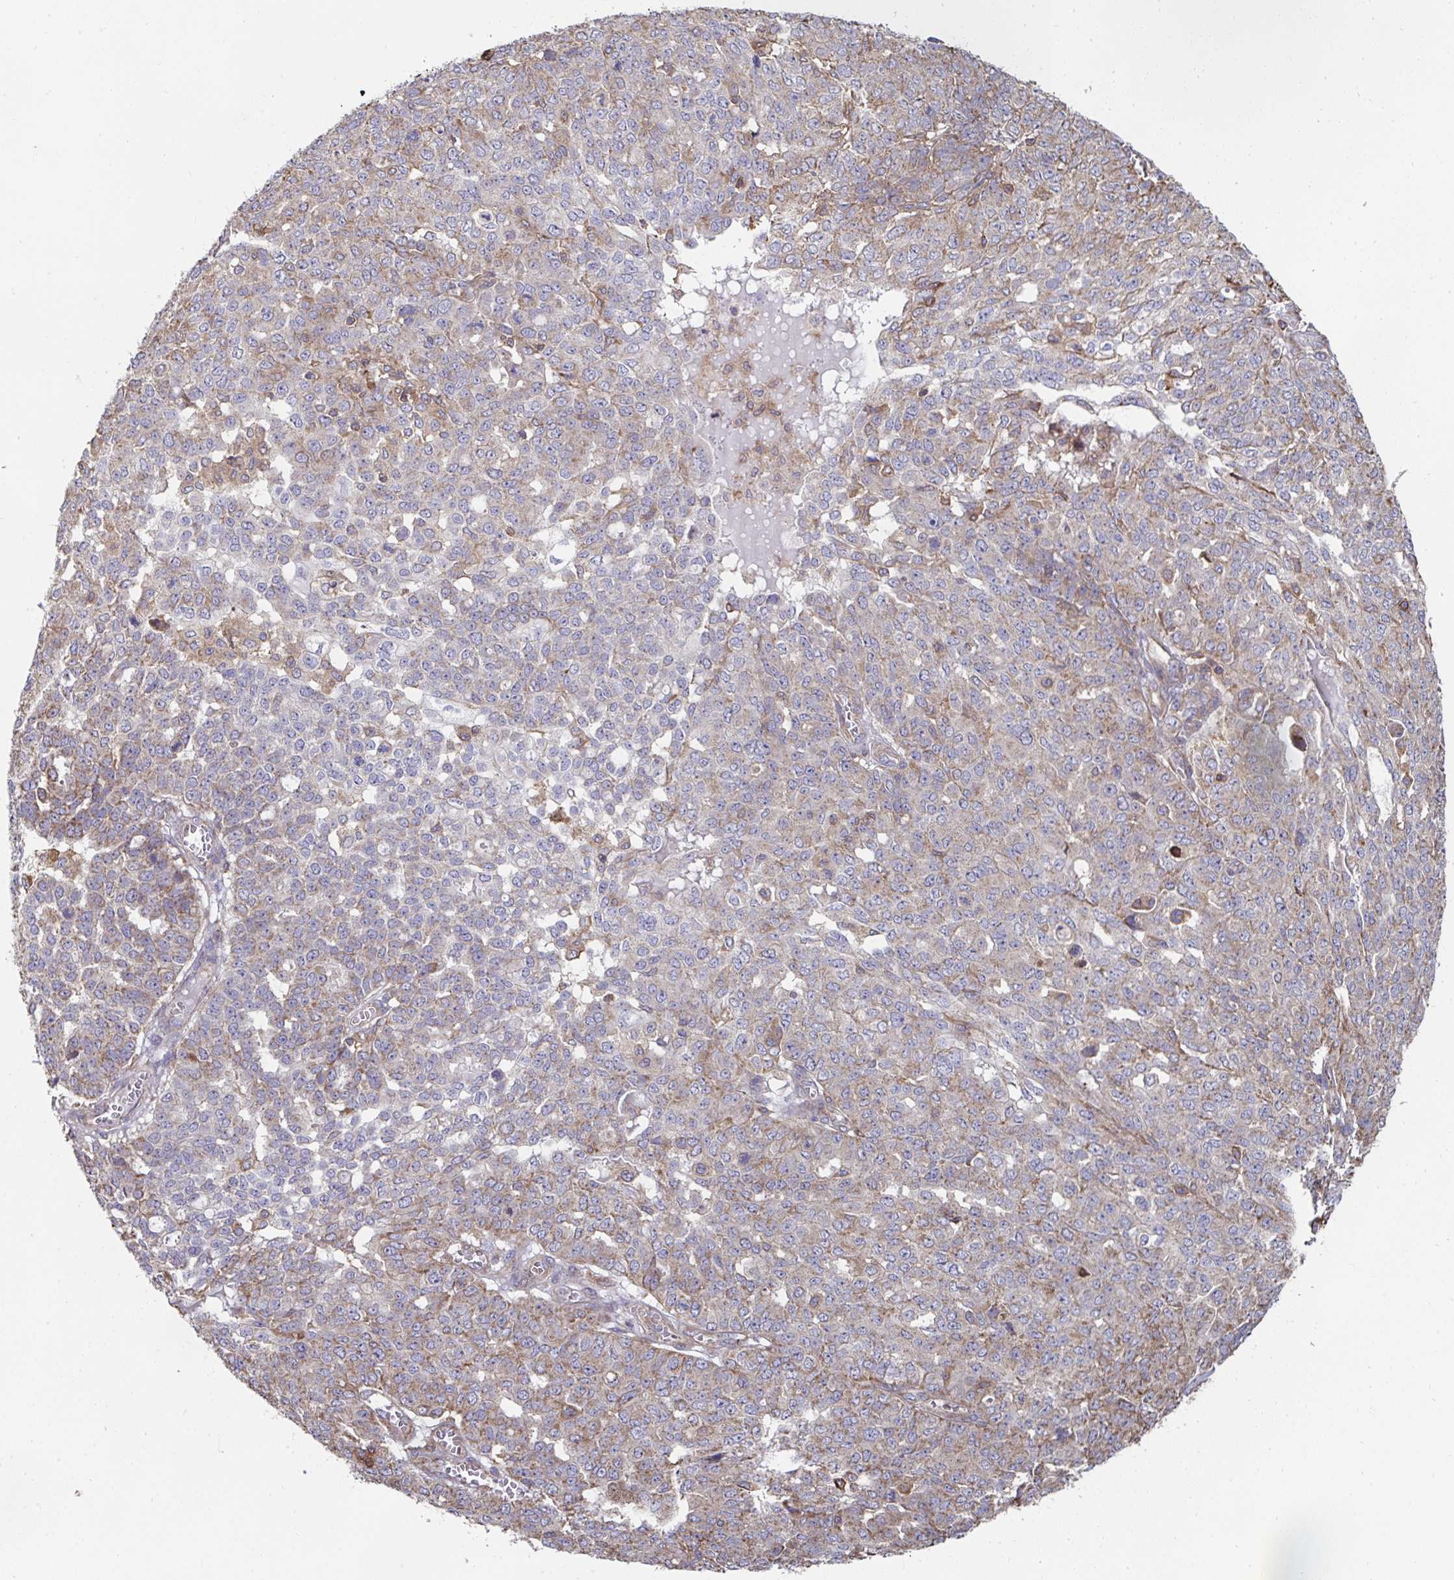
{"staining": {"intensity": "moderate", "quantity": "25%-75%", "location": "cytoplasmic/membranous"}, "tissue": "ovarian cancer", "cell_type": "Tumor cells", "image_type": "cancer", "snomed": [{"axis": "morphology", "description": "Cystadenocarcinoma, serous, NOS"}, {"axis": "topography", "description": "Soft tissue"}, {"axis": "topography", "description": "Ovary"}], "caption": "A histopathology image of human ovarian cancer stained for a protein reveals moderate cytoplasmic/membranous brown staining in tumor cells. The protein is stained brown, and the nuclei are stained in blue (DAB (3,3'-diaminobenzidine) IHC with brightfield microscopy, high magnification).", "gene": "DZANK1", "patient": {"sex": "female", "age": 57}}